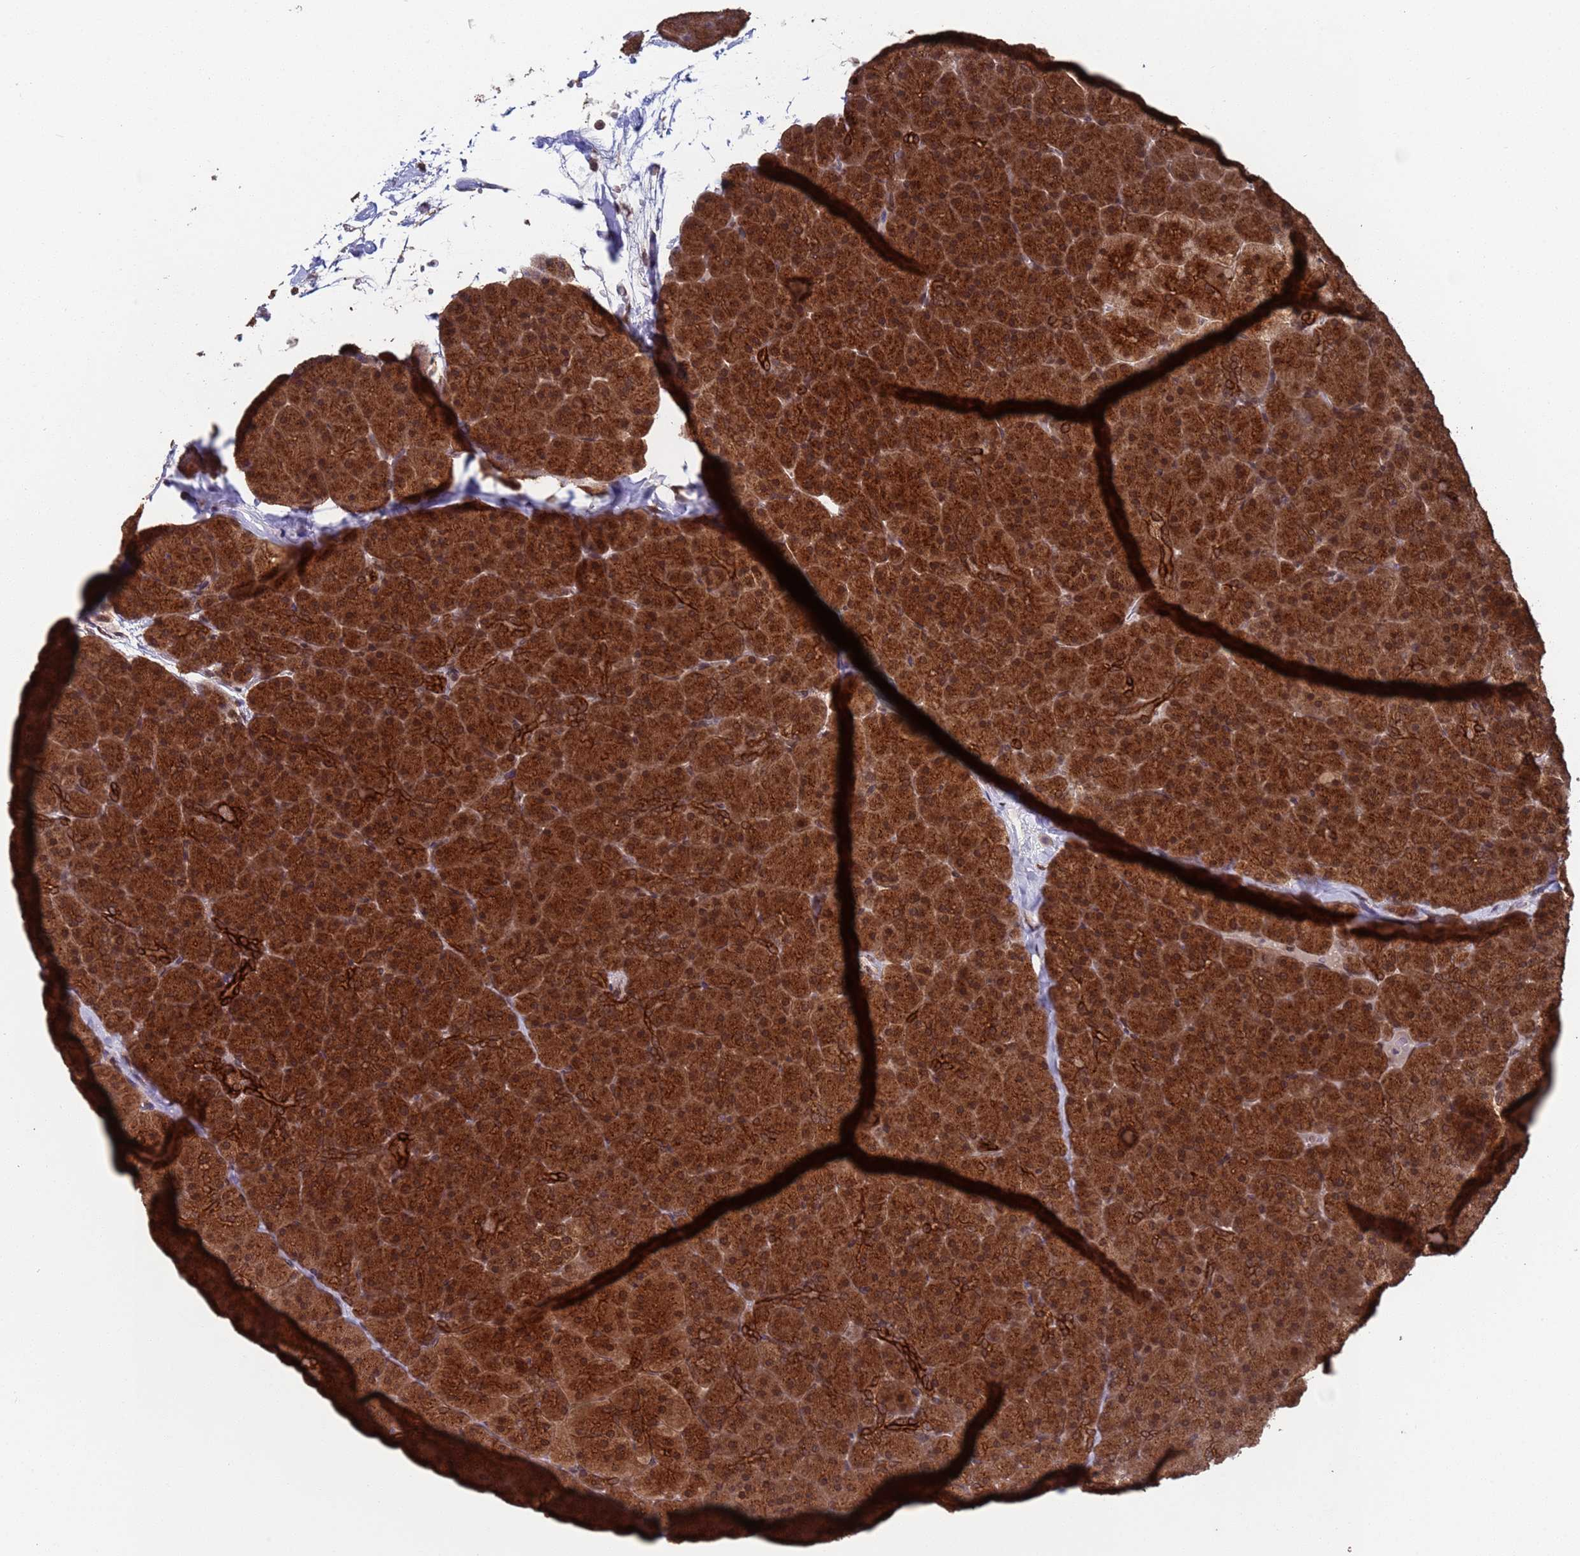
{"staining": {"intensity": "strong", "quantity": ">75%", "location": "cytoplasmic/membranous,nuclear"}, "tissue": "pancreas", "cell_type": "Exocrine glandular cells", "image_type": "normal", "snomed": [{"axis": "morphology", "description": "Normal tissue, NOS"}, {"axis": "topography", "description": "Pancreas"}], "caption": "Protein staining of unremarkable pancreas reveals strong cytoplasmic/membranous,nuclear expression in approximately >75% of exocrine glandular cells. (DAB (3,3'-diaminobenzidine) = brown stain, brightfield microscopy at high magnification).", "gene": "FUBP3", "patient": {"sex": "male", "age": 36}}